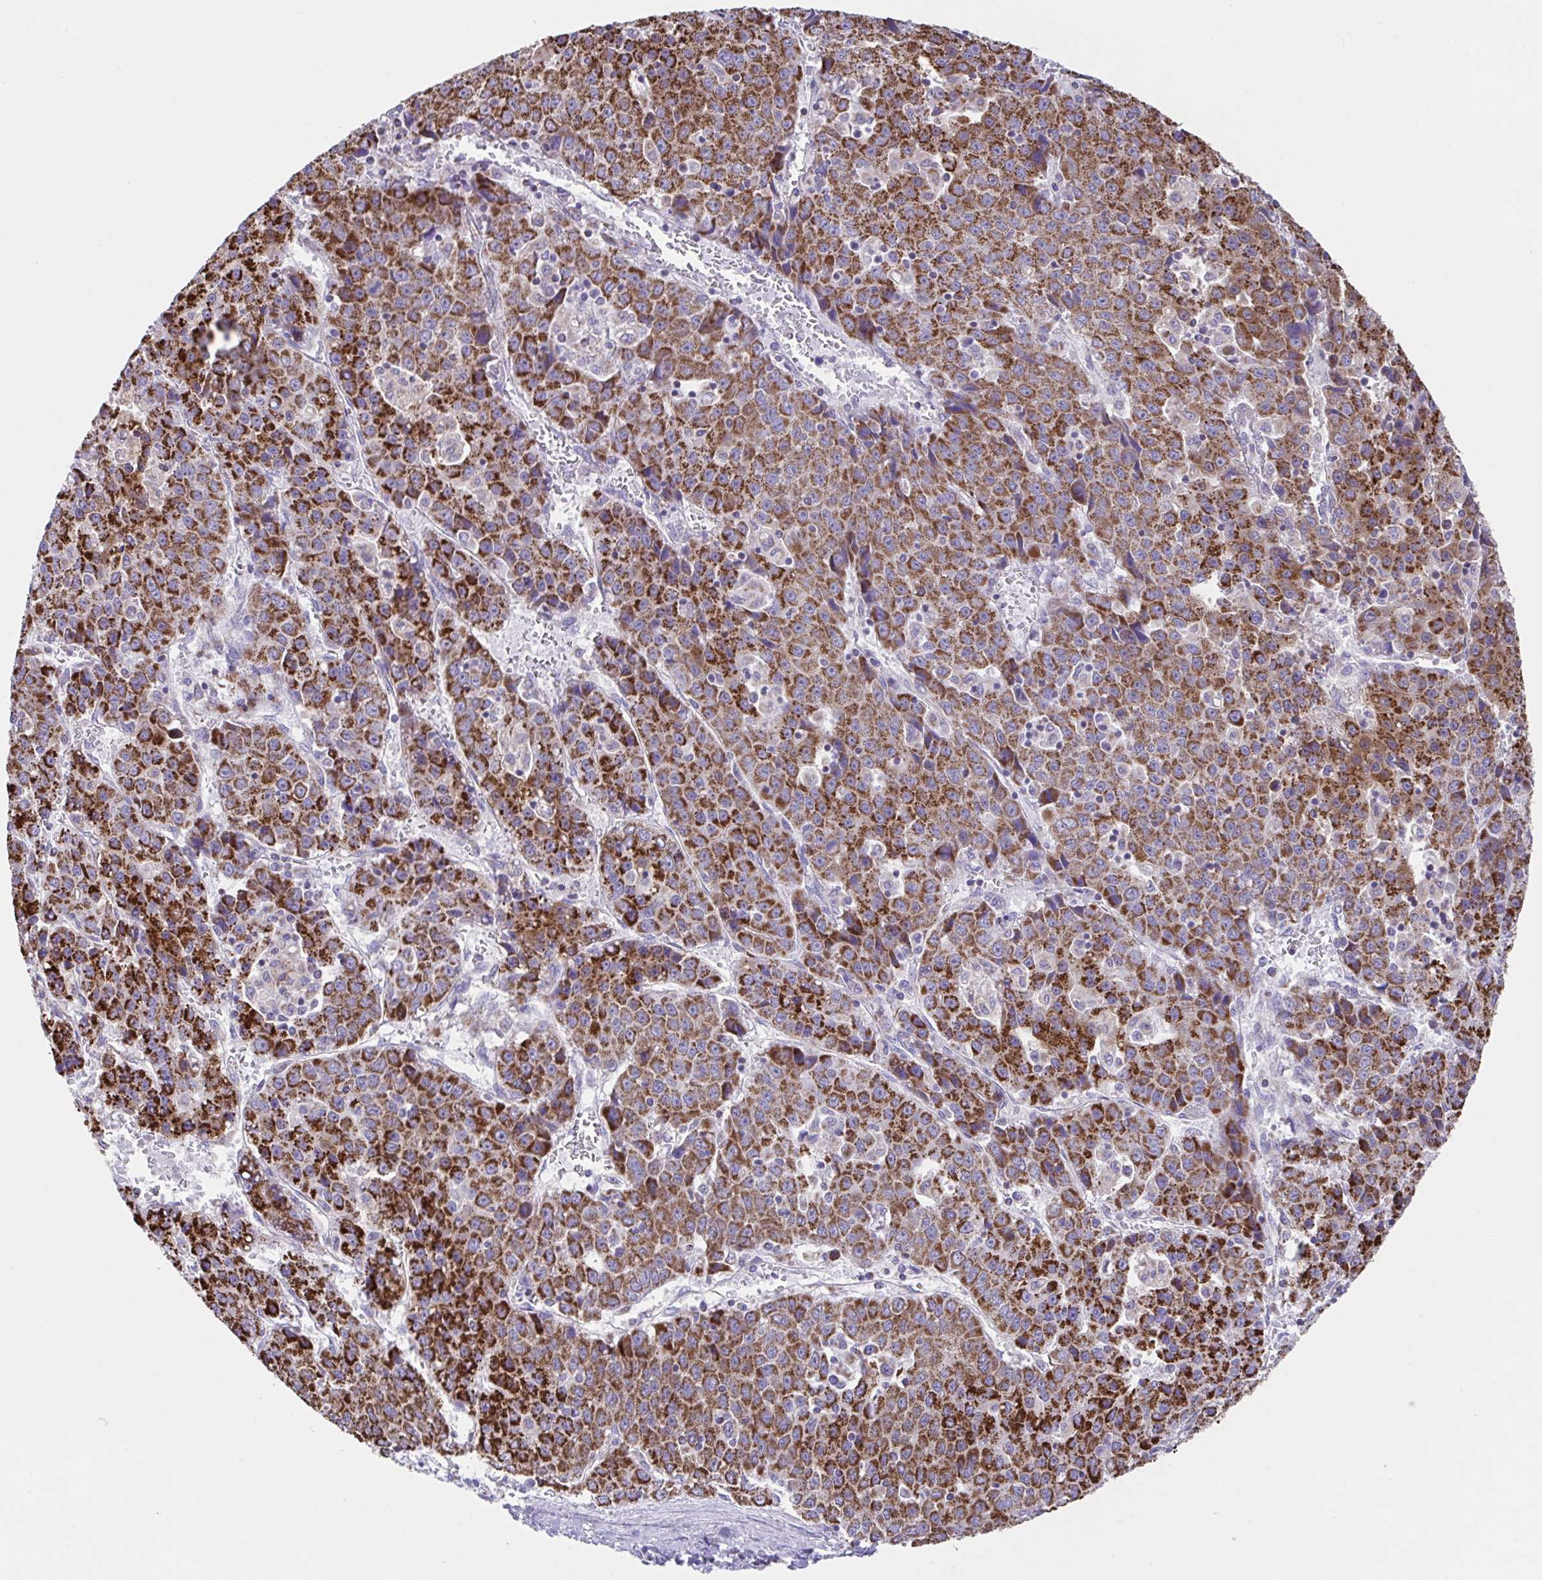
{"staining": {"intensity": "strong", "quantity": ">75%", "location": "cytoplasmic/membranous"}, "tissue": "liver cancer", "cell_type": "Tumor cells", "image_type": "cancer", "snomed": [{"axis": "morphology", "description": "Carcinoma, Hepatocellular, NOS"}, {"axis": "topography", "description": "Liver"}], "caption": "Immunohistochemical staining of human liver cancer demonstrates high levels of strong cytoplasmic/membranous protein staining in about >75% of tumor cells.", "gene": "PCMTD2", "patient": {"sex": "female", "age": 53}}